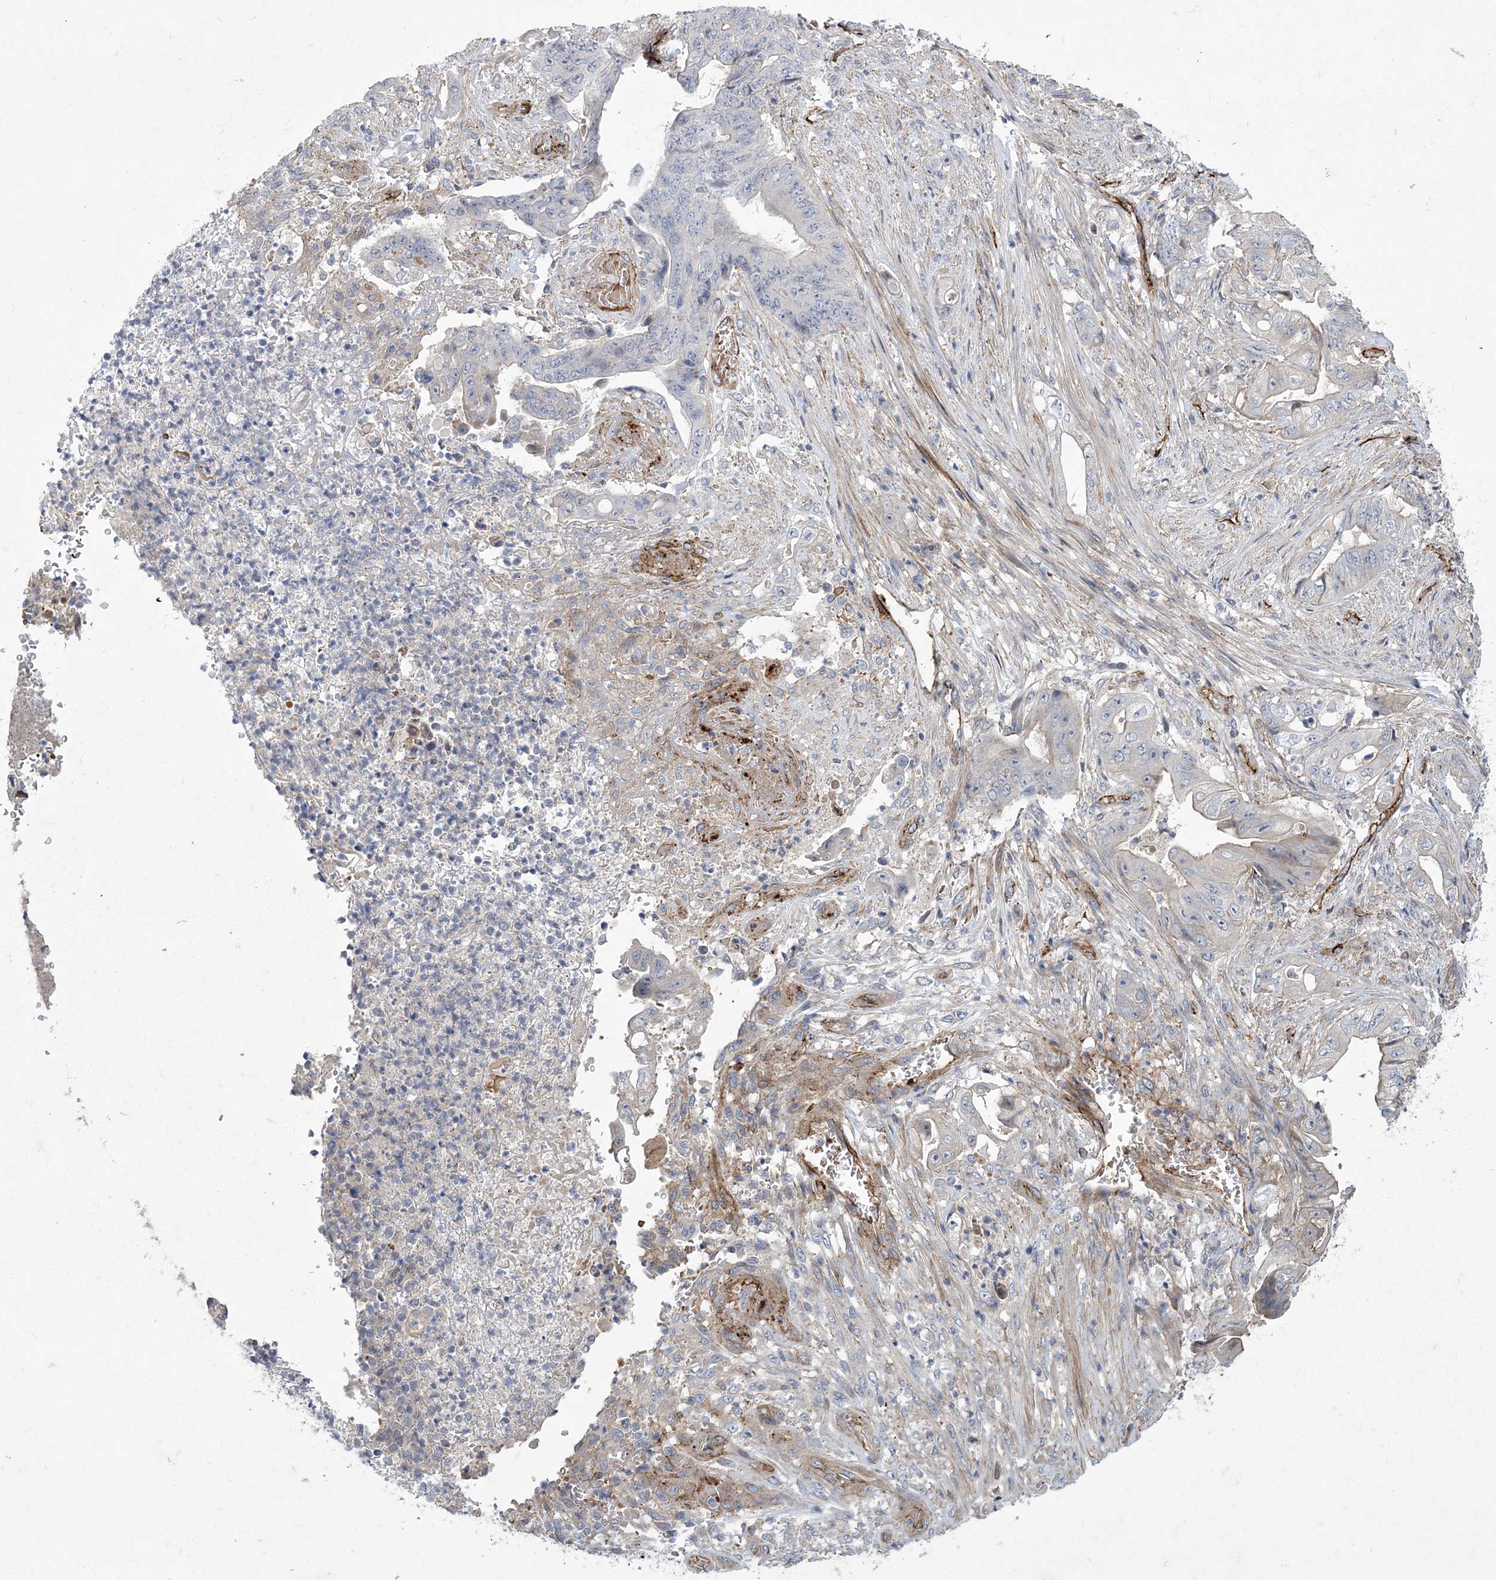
{"staining": {"intensity": "negative", "quantity": "none", "location": "none"}, "tissue": "stomach cancer", "cell_type": "Tumor cells", "image_type": "cancer", "snomed": [{"axis": "morphology", "description": "Adenocarcinoma, NOS"}, {"axis": "topography", "description": "Stomach"}], "caption": "An image of stomach cancer (adenocarcinoma) stained for a protein displays no brown staining in tumor cells.", "gene": "CALN1", "patient": {"sex": "female", "age": 73}}